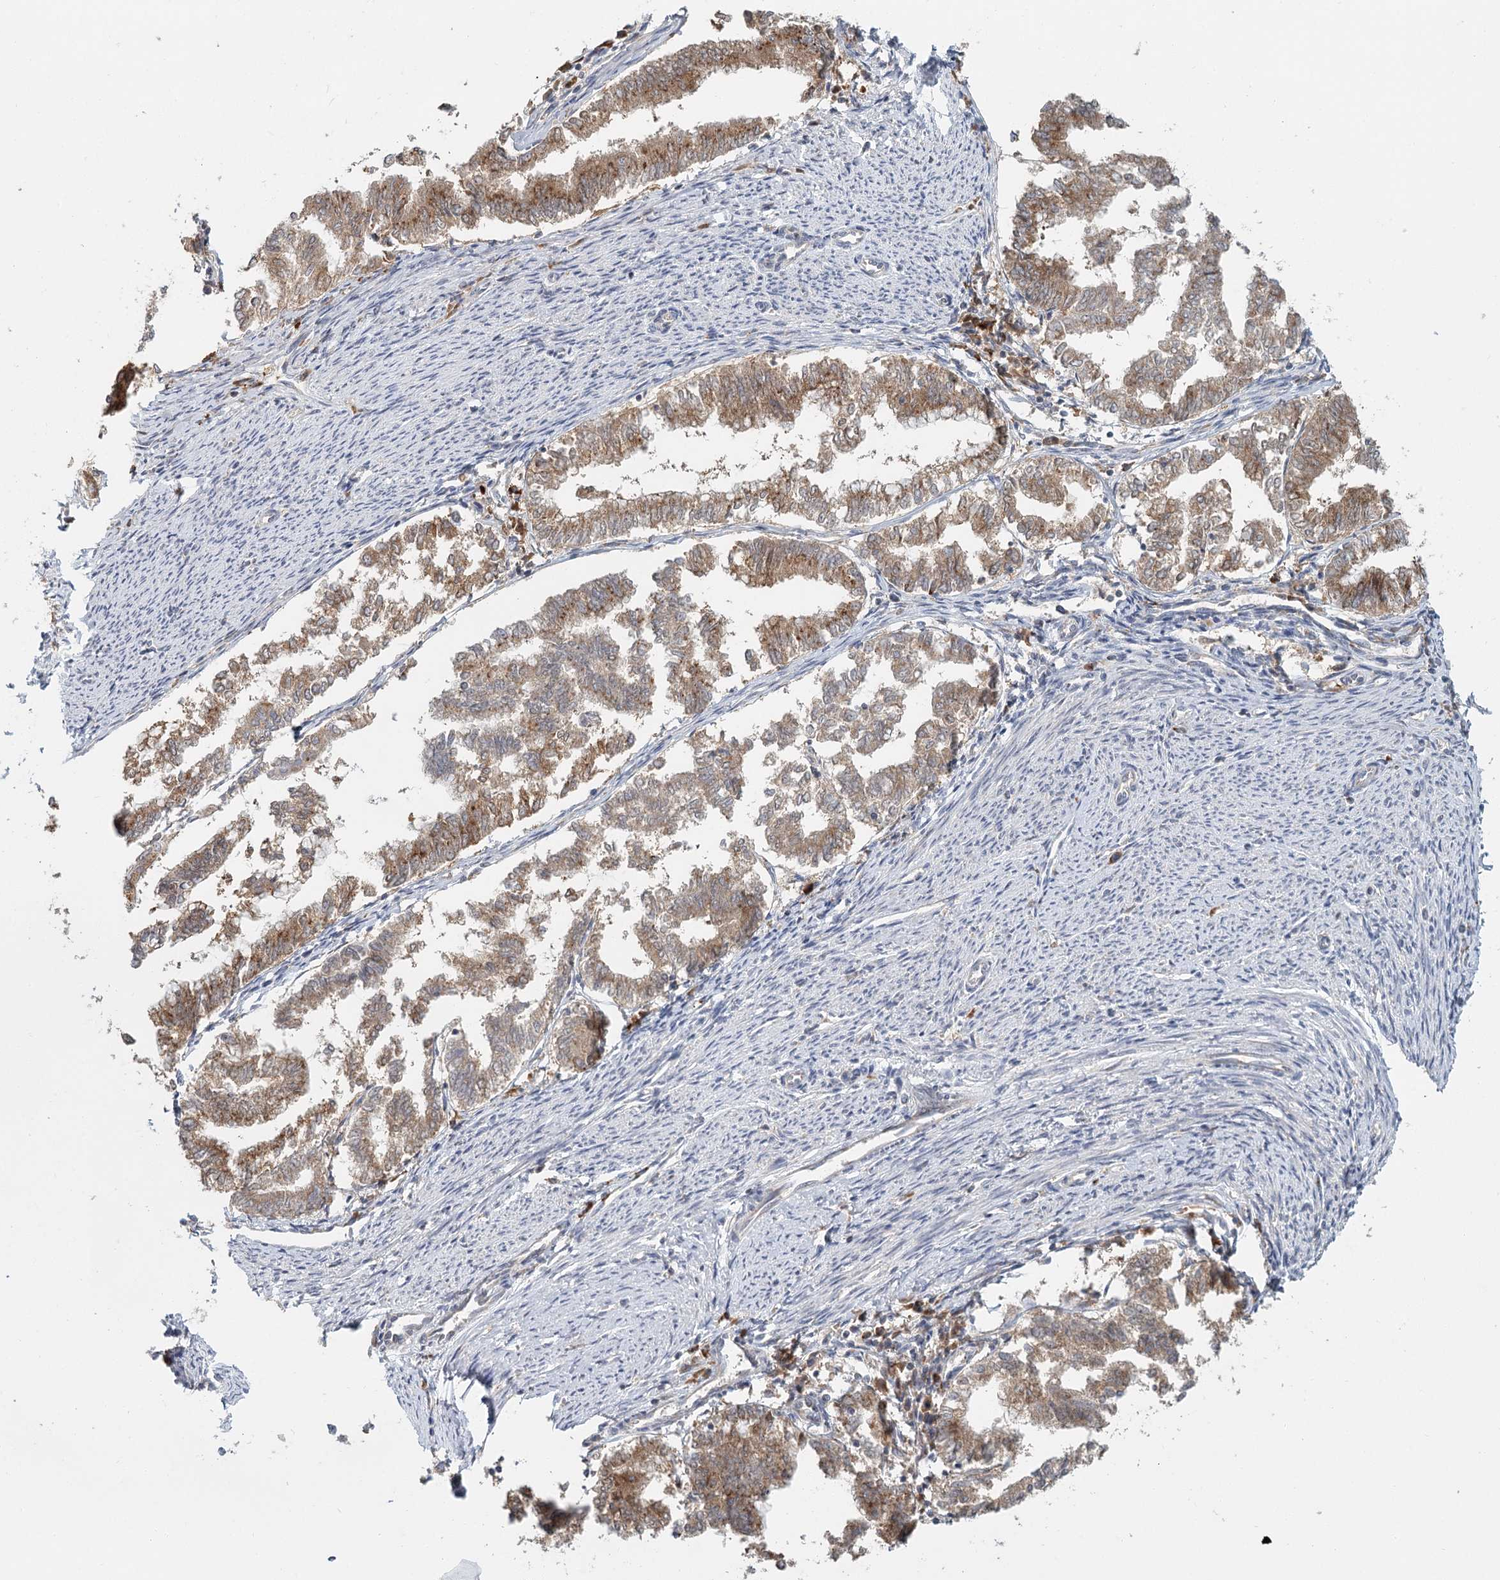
{"staining": {"intensity": "moderate", "quantity": ">75%", "location": "cytoplasmic/membranous"}, "tissue": "endometrial cancer", "cell_type": "Tumor cells", "image_type": "cancer", "snomed": [{"axis": "morphology", "description": "Adenocarcinoma, NOS"}, {"axis": "topography", "description": "Endometrium"}], "caption": "High-magnification brightfield microscopy of endometrial adenocarcinoma stained with DAB (brown) and counterstained with hematoxylin (blue). tumor cells exhibit moderate cytoplasmic/membranous positivity is seen in approximately>75% of cells.", "gene": "ADK", "patient": {"sex": "female", "age": 79}}